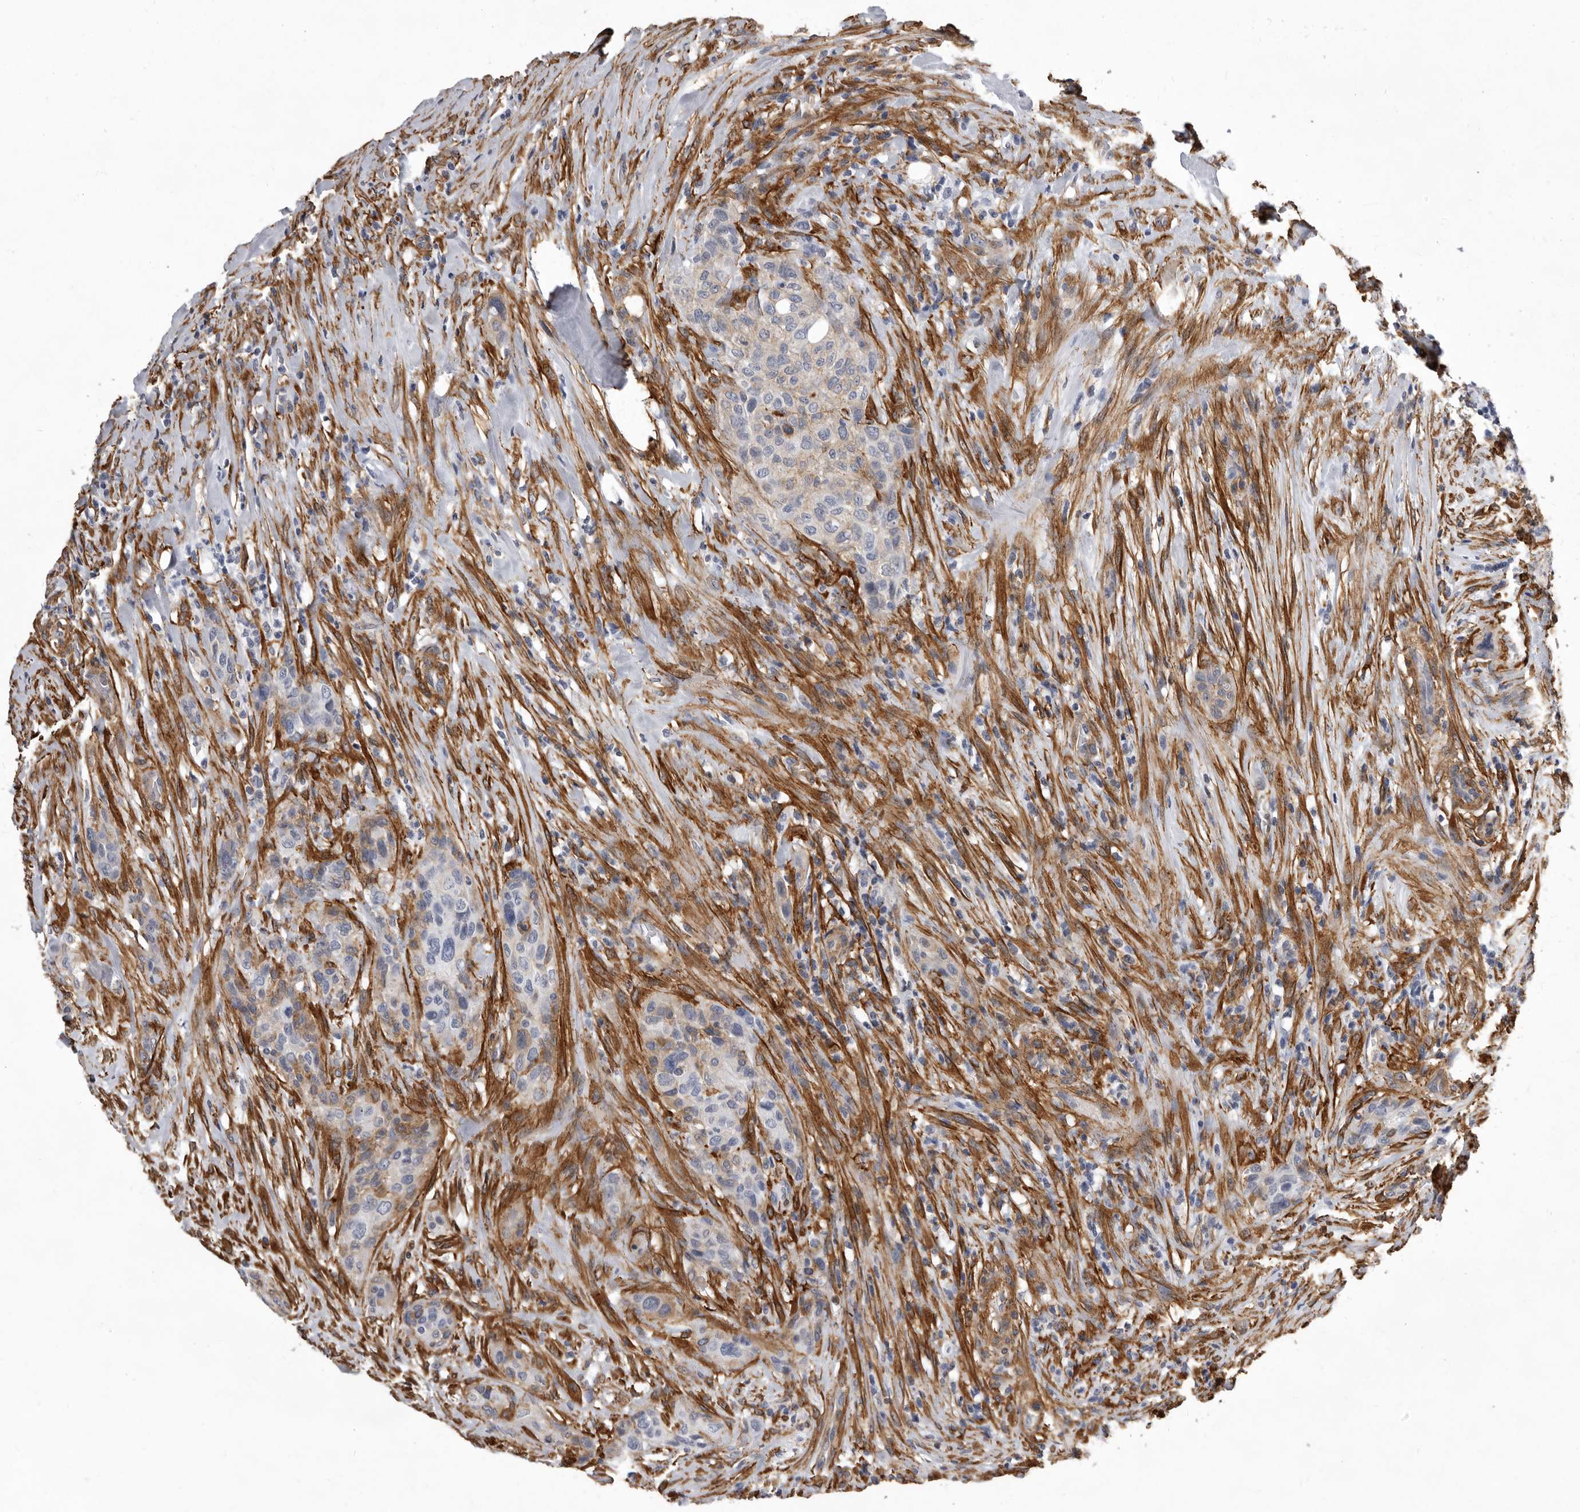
{"staining": {"intensity": "weak", "quantity": "<25%", "location": "cytoplasmic/membranous"}, "tissue": "urothelial cancer", "cell_type": "Tumor cells", "image_type": "cancer", "snomed": [{"axis": "morphology", "description": "Urothelial carcinoma, High grade"}, {"axis": "topography", "description": "Urinary bladder"}], "caption": "High power microscopy image of an immunohistochemistry (IHC) histopathology image of urothelial cancer, revealing no significant positivity in tumor cells. (DAB (3,3'-diaminobenzidine) immunohistochemistry with hematoxylin counter stain).", "gene": "ENAH", "patient": {"sex": "male", "age": 35}}